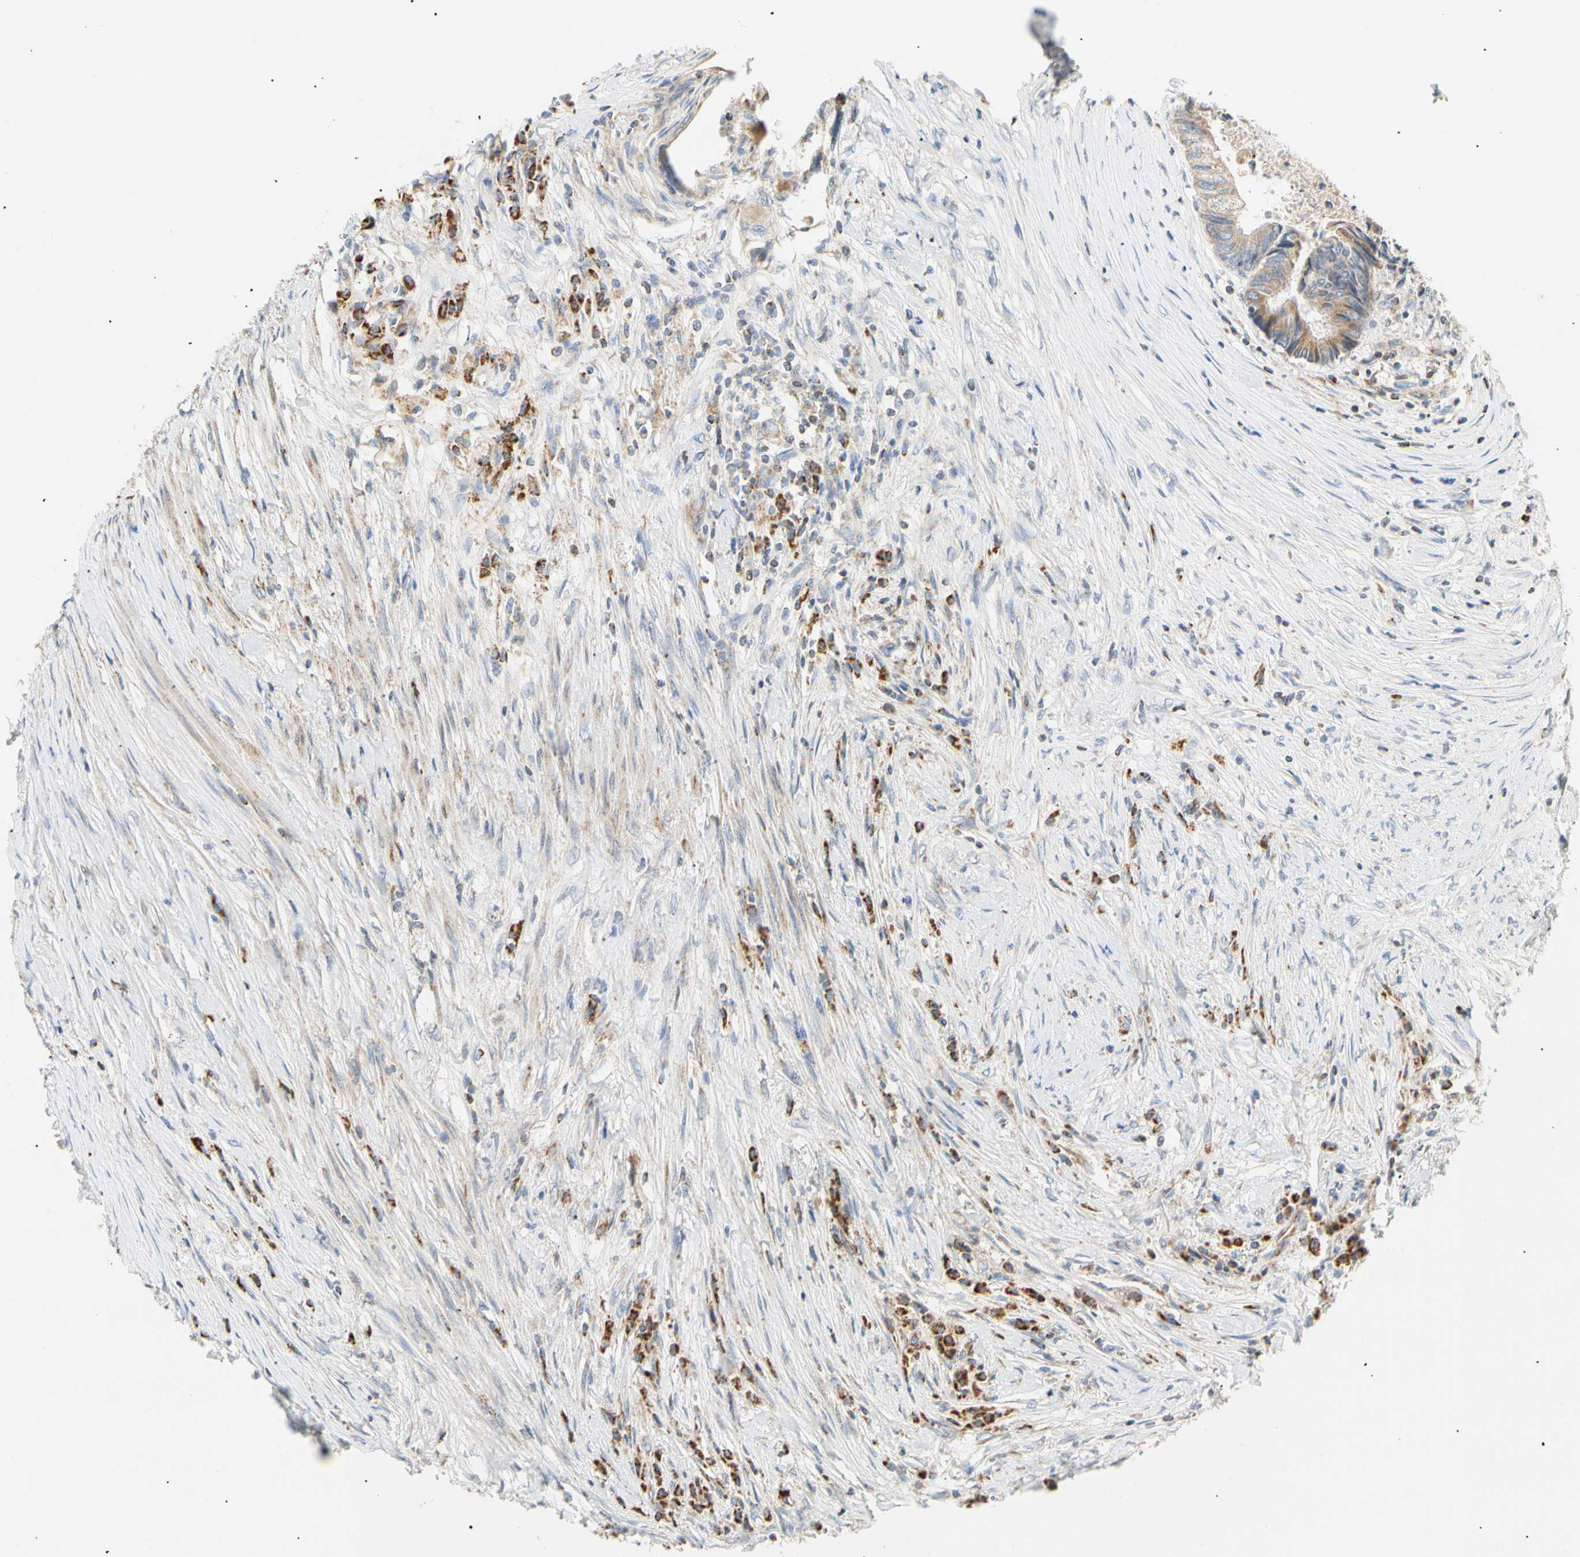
{"staining": {"intensity": "moderate", "quantity": ">75%", "location": "cytoplasmic/membranous"}, "tissue": "colorectal cancer", "cell_type": "Tumor cells", "image_type": "cancer", "snomed": [{"axis": "morphology", "description": "Adenocarcinoma, NOS"}, {"axis": "topography", "description": "Rectum"}], "caption": "Tumor cells display medium levels of moderate cytoplasmic/membranous staining in approximately >75% of cells in colorectal cancer (adenocarcinoma).", "gene": "ACAT1", "patient": {"sex": "male", "age": 63}}